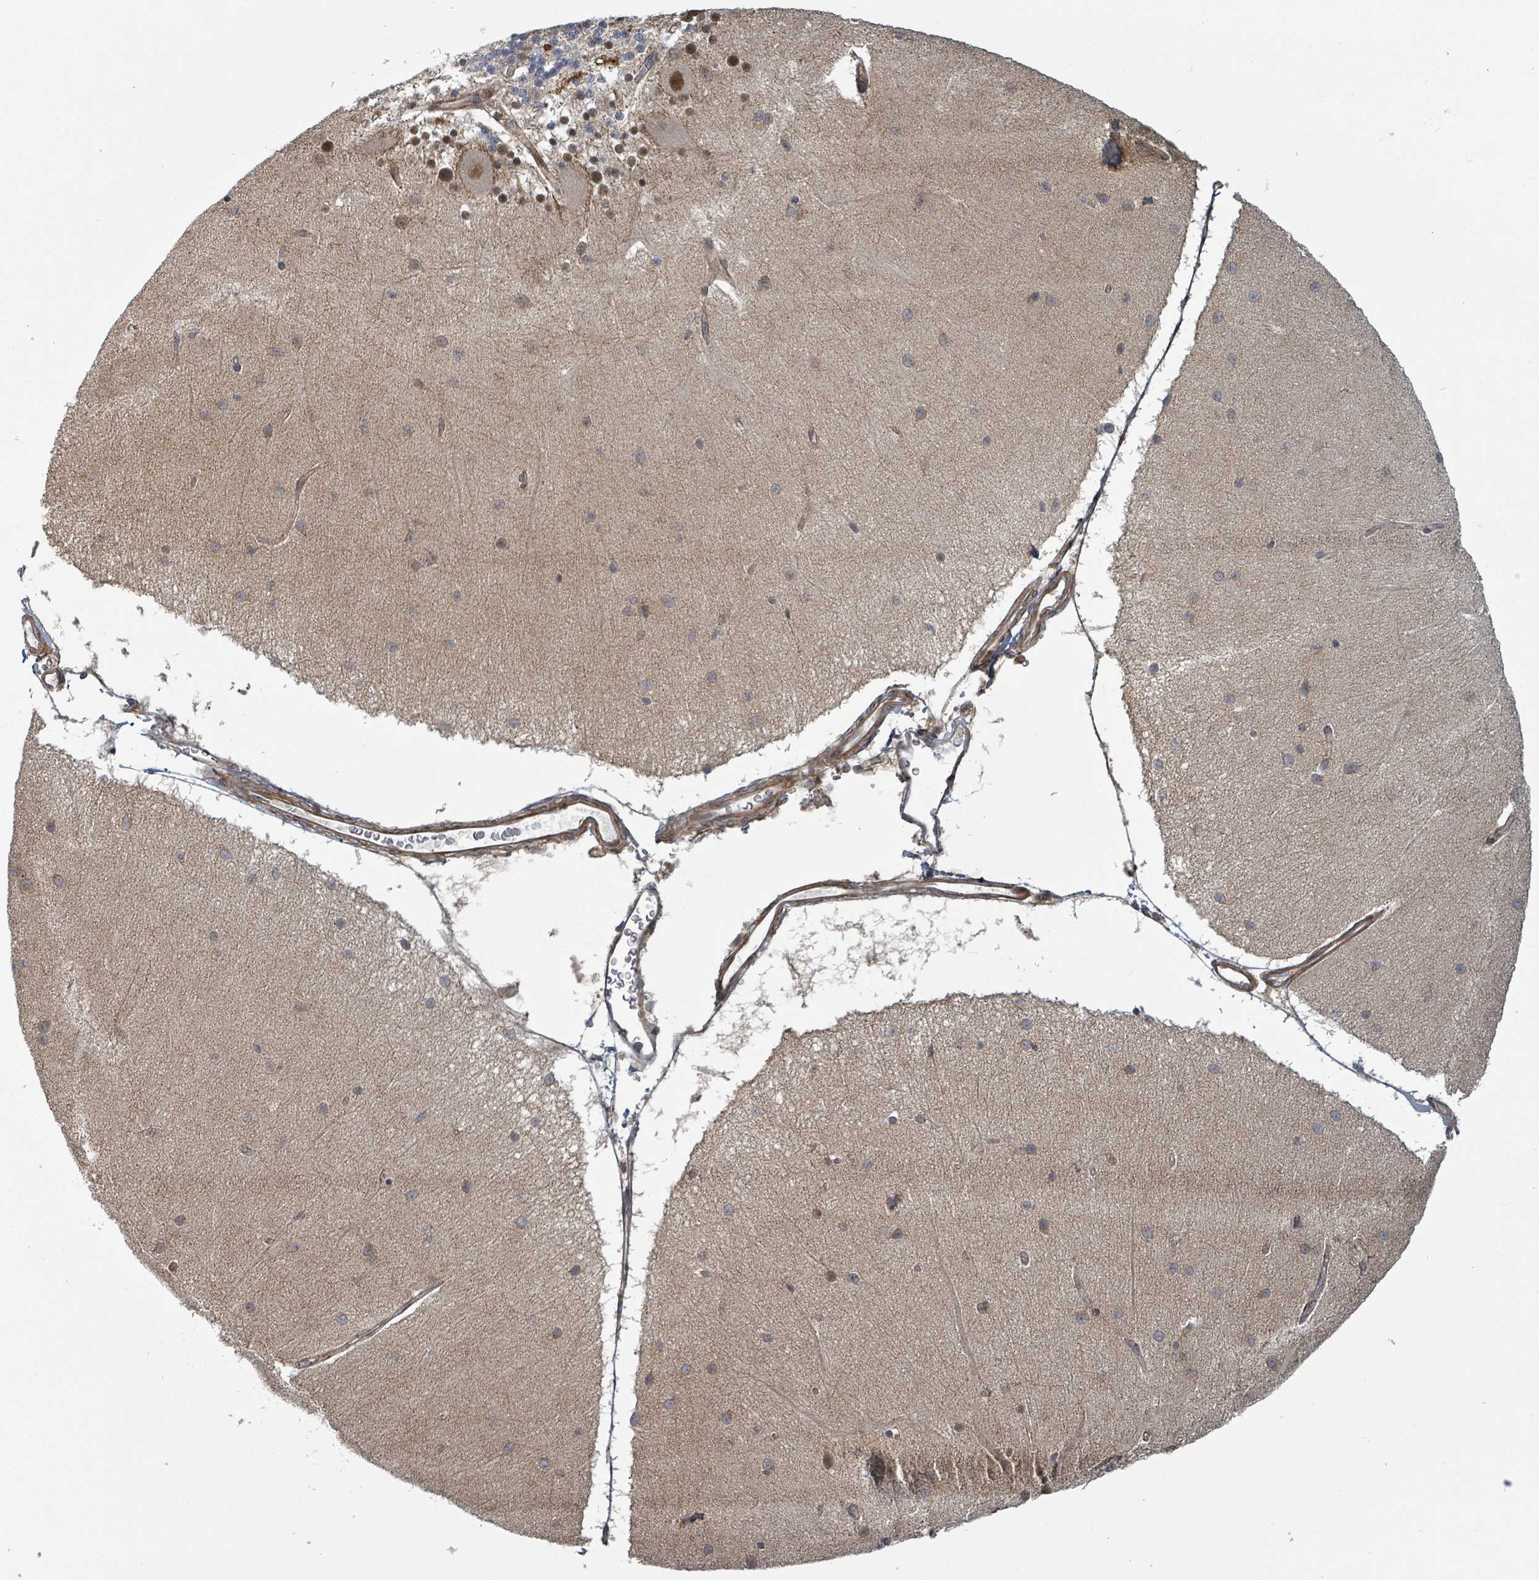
{"staining": {"intensity": "weak", "quantity": "25%-75%", "location": "cytoplasmic/membranous"}, "tissue": "cerebellum", "cell_type": "Cells in granular layer", "image_type": "normal", "snomed": [{"axis": "morphology", "description": "Normal tissue, NOS"}, {"axis": "topography", "description": "Cerebellum"}], "caption": "Cerebellum was stained to show a protein in brown. There is low levels of weak cytoplasmic/membranous positivity in about 25%-75% of cells in granular layer. (DAB (3,3'-diaminobenzidine) IHC with brightfield microscopy, high magnification).", "gene": "GTF3C1", "patient": {"sex": "female", "age": 54}}